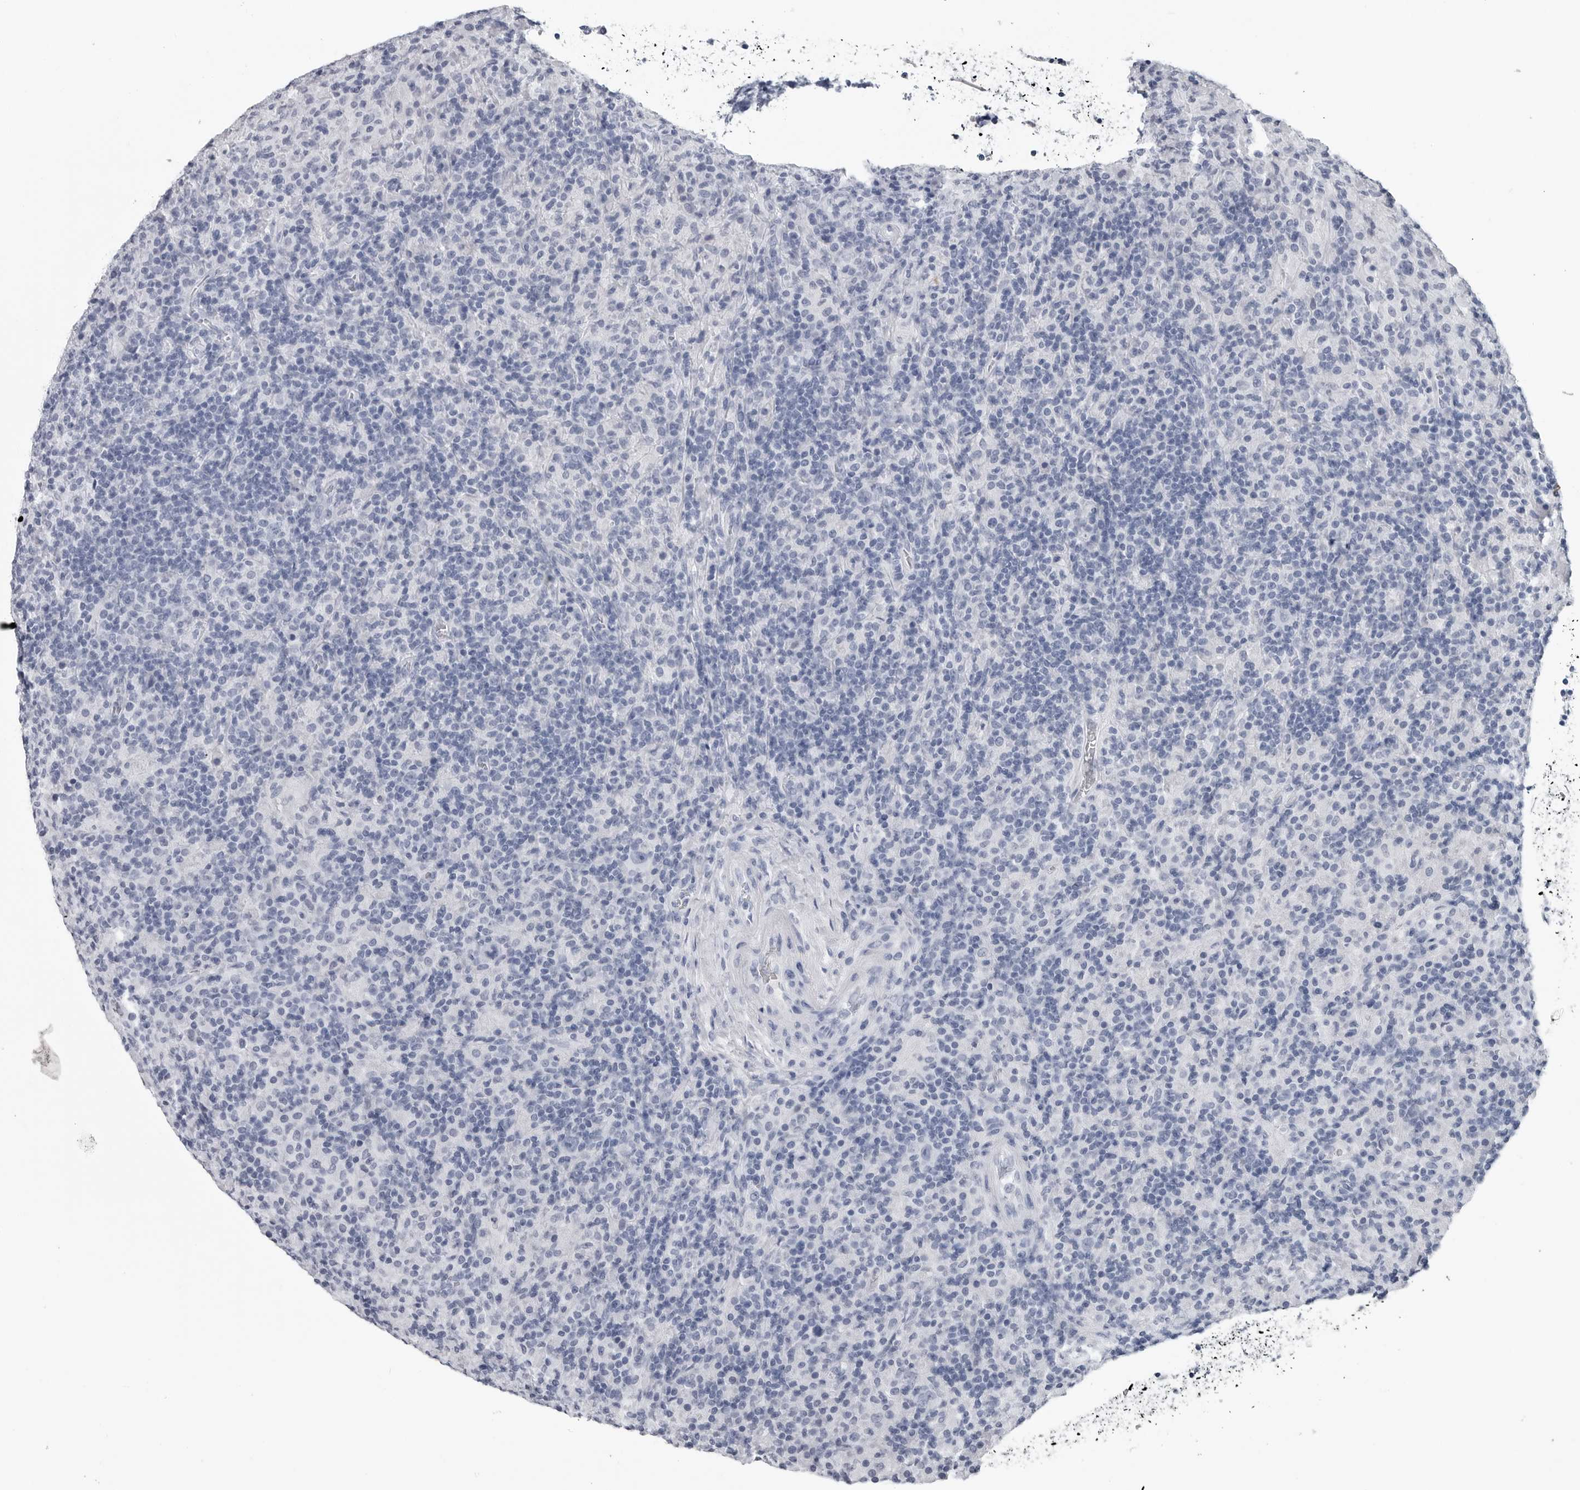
{"staining": {"intensity": "negative", "quantity": "none", "location": "none"}, "tissue": "lymphoma", "cell_type": "Tumor cells", "image_type": "cancer", "snomed": [{"axis": "morphology", "description": "Hodgkin's disease, NOS"}, {"axis": "topography", "description": "Lymph node"}], "caption": "DAB immunohistochemical staining of human lymphoma reveals no significant expression in tumor cells.", "gene": "AMPD1", "patient": {"sex": "male", "age": 70}}